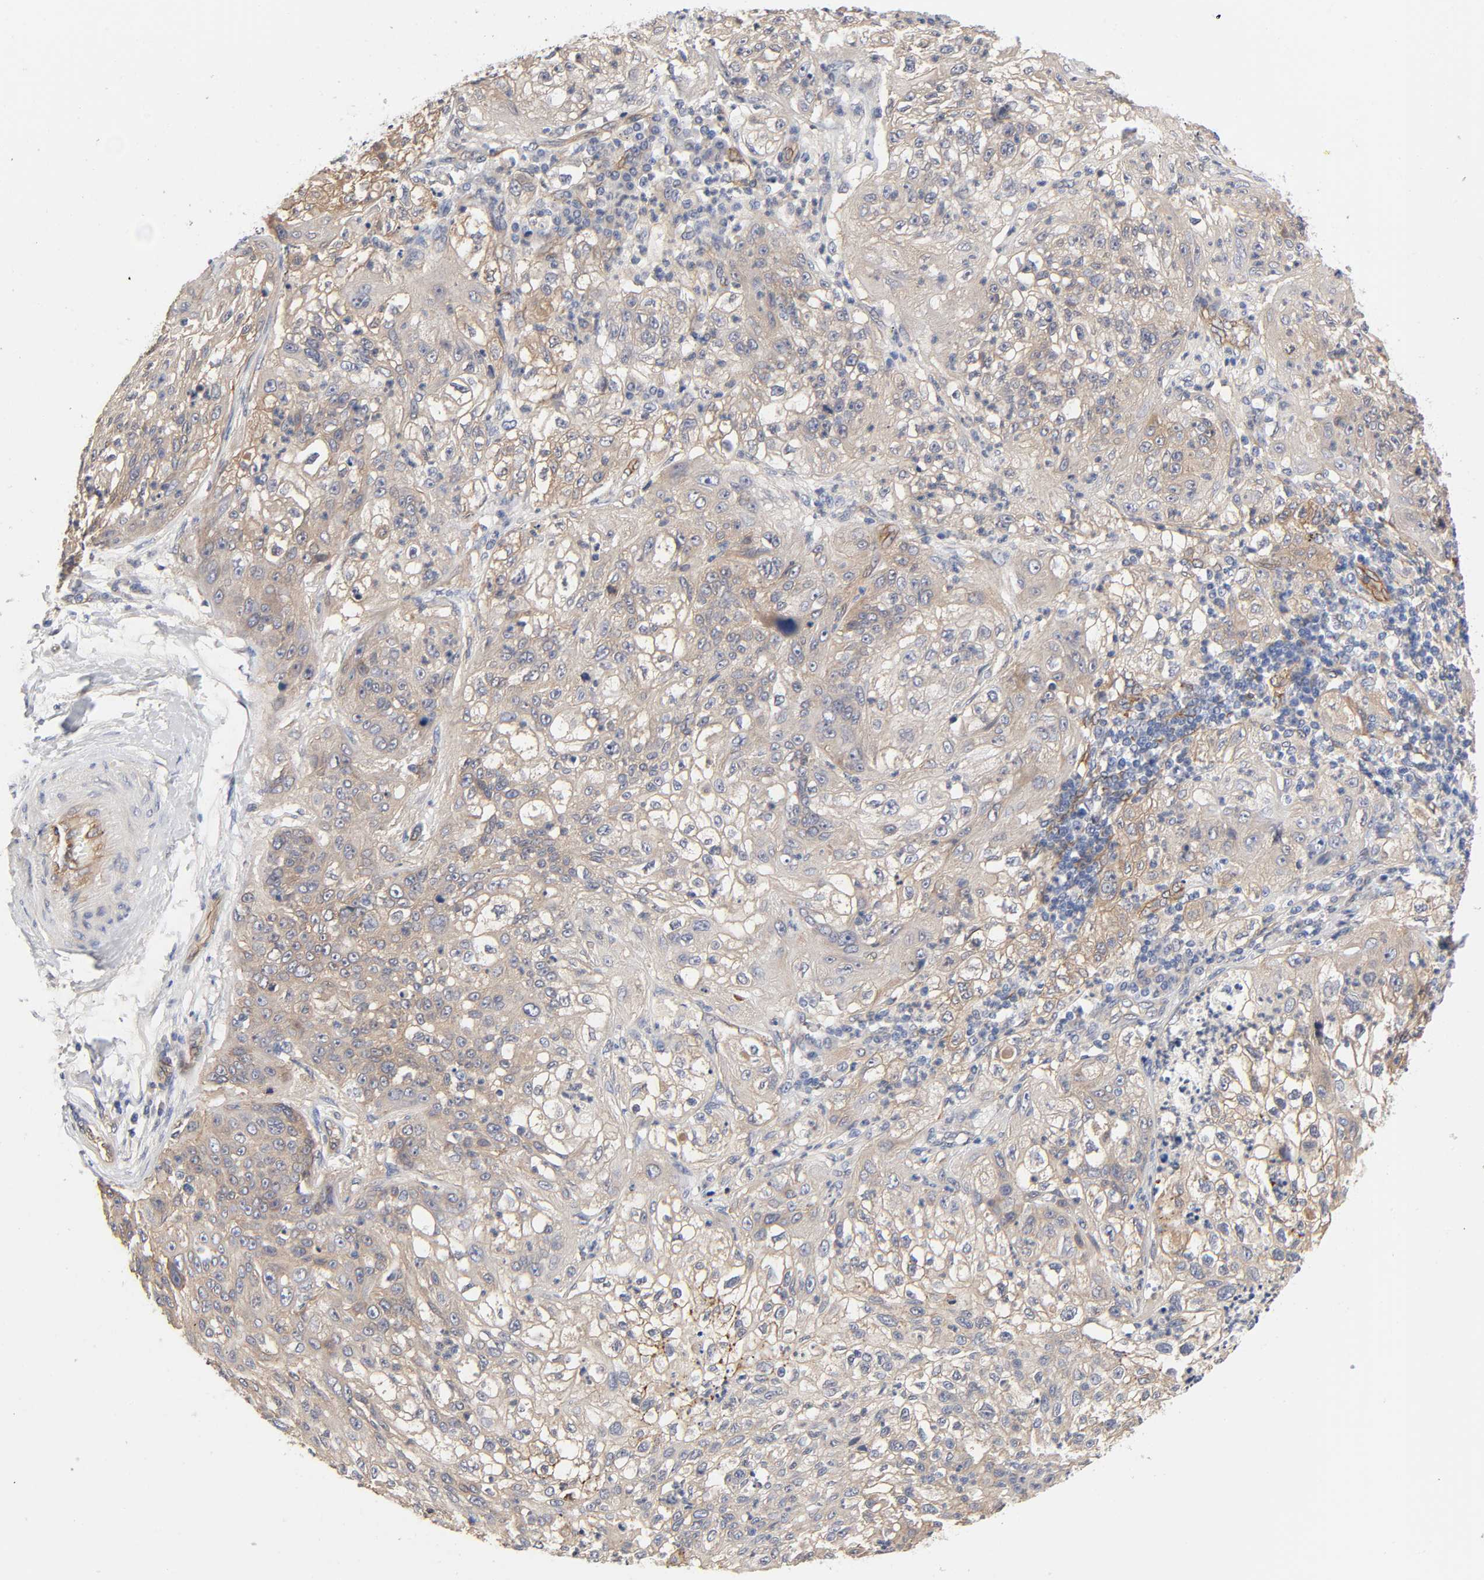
{"staining": {"intensity": "negative", "quantity": "none", "location": "none"}, "tissue": "lung cancer", "cell_type": "Tumor cells", "image_type": "cancer", "snomed": [{"axis": "morphology", "description": "Inflammation, NOS"}, {"axis": "morphology", "description": "Squamous cell carcinoma, NOS"}, {"axis": "topography", "description": "Lymph node"}, {"axis": "topography", "description": "Soft tissue"}, {"axis": "topography", "description": "Lung"}], "caption": "An image of lung squamous cell carcinoma stained for a protein shows no brown staining in tumor cells. The staining was performed using DAB to visualize the protein expression in brown, while the nuclei were stained in blue with hematoxylin (Magnification: 20x).", "gene": "RAB13", "patient": {"sex": "male", "age": 66}}